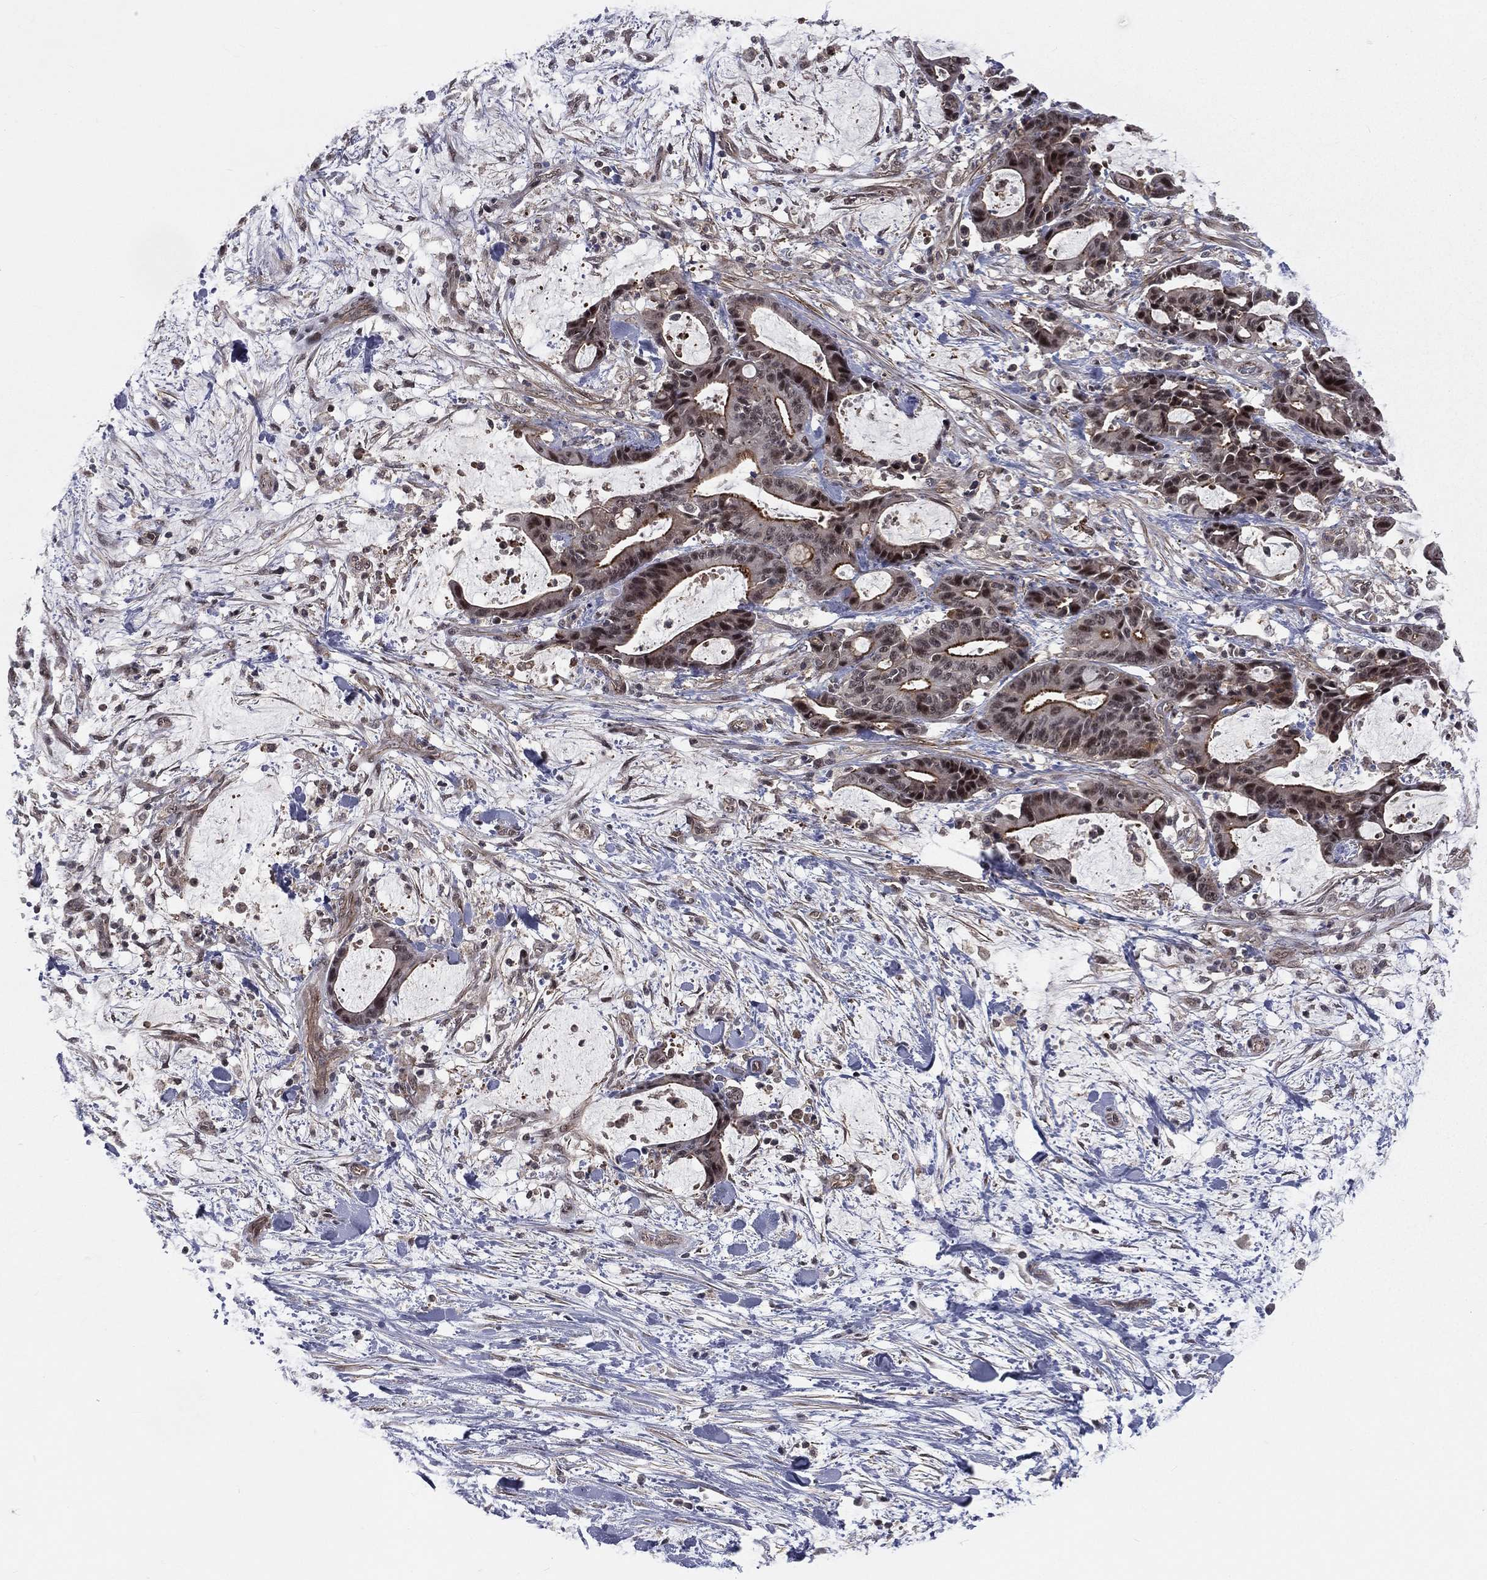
{"staining": {"intensity": "strong", "quantity": "<25%", "location": "cytoplasmic/membranous,nuclear"}, "tissue": "liver cancer", "cell_type": "Tumor cells", "image_type": "cancer", "snomed": [{"axis": "morphology", "description": "Cholangiocarcinoma"}, {"axis": "topography", "description": "Liver"}], "caption": "The image shows a brown stain indicating the presence of a protein in the cytoplasmic/membranous and nuclear of tumor cells in liver cancer (cholangiocarcinoma). (Stains: DAB in brown, nuclei in blue, Microscopy: brightfield microscopy at high magnification).", "gene": "MORC2", "patient": {"sex": "female", "age": 73}}